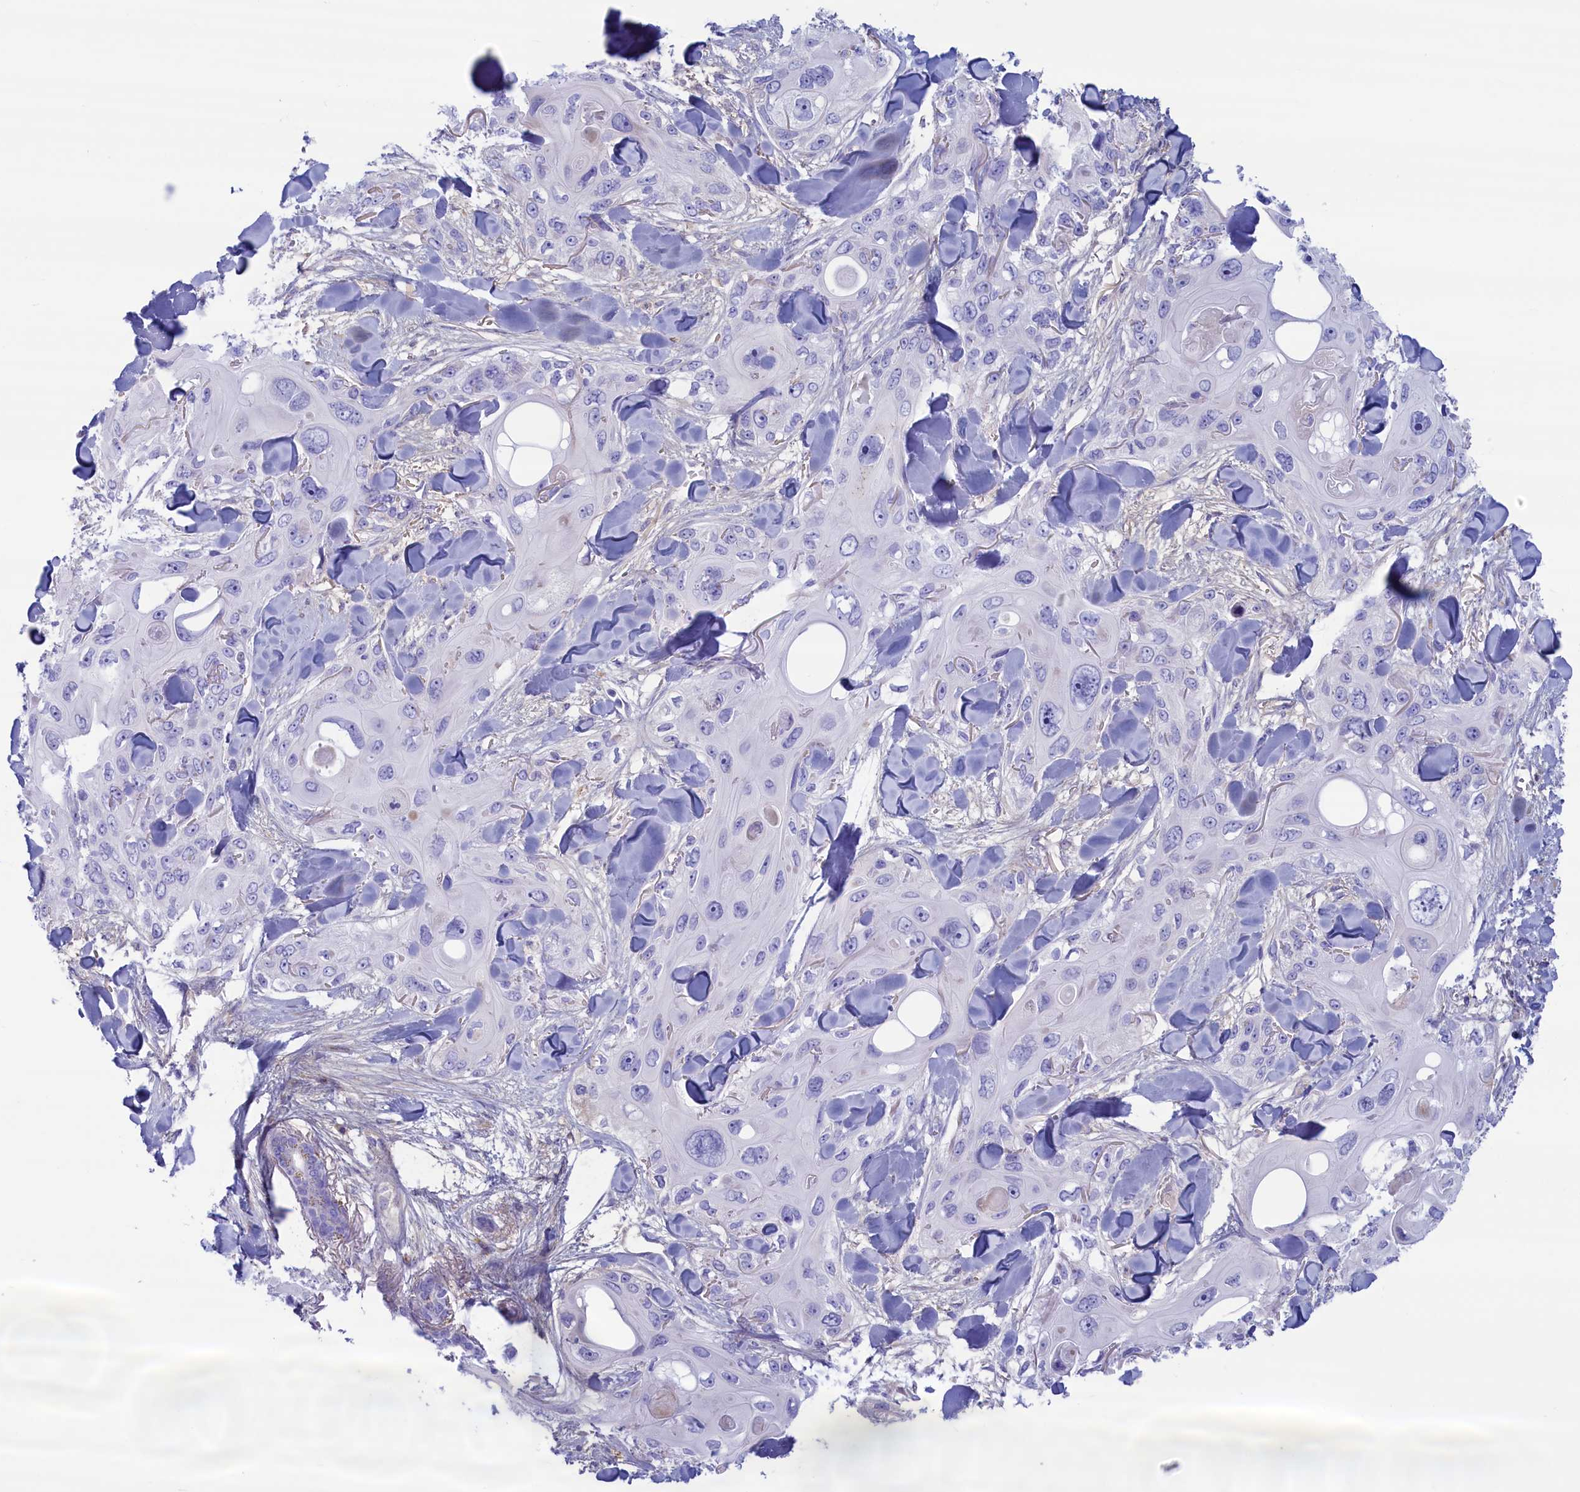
{"staining": {"intensity": "negative", "quantity": "none", "location": "none"}, "tissue": "skin cancer", "cell_type": "Tumor cells", "image_type": "cancer", "snomed": [{"axis": "morphology", "description": "Normal tissue, NOS"}, {"axis": "morphology", "description": "Squamous cell carcinoma, NOS"}, {"axis": "topography", "description": "Skin"}], "caption": "Human skin cancer (squamous cell carcinoma) stained for a protein using immunohistochemistry (IHC) exhibits no positivity in tumor cells.", "gene": "MPV17L2", "patient": {"sex": "male", "age": 72}}